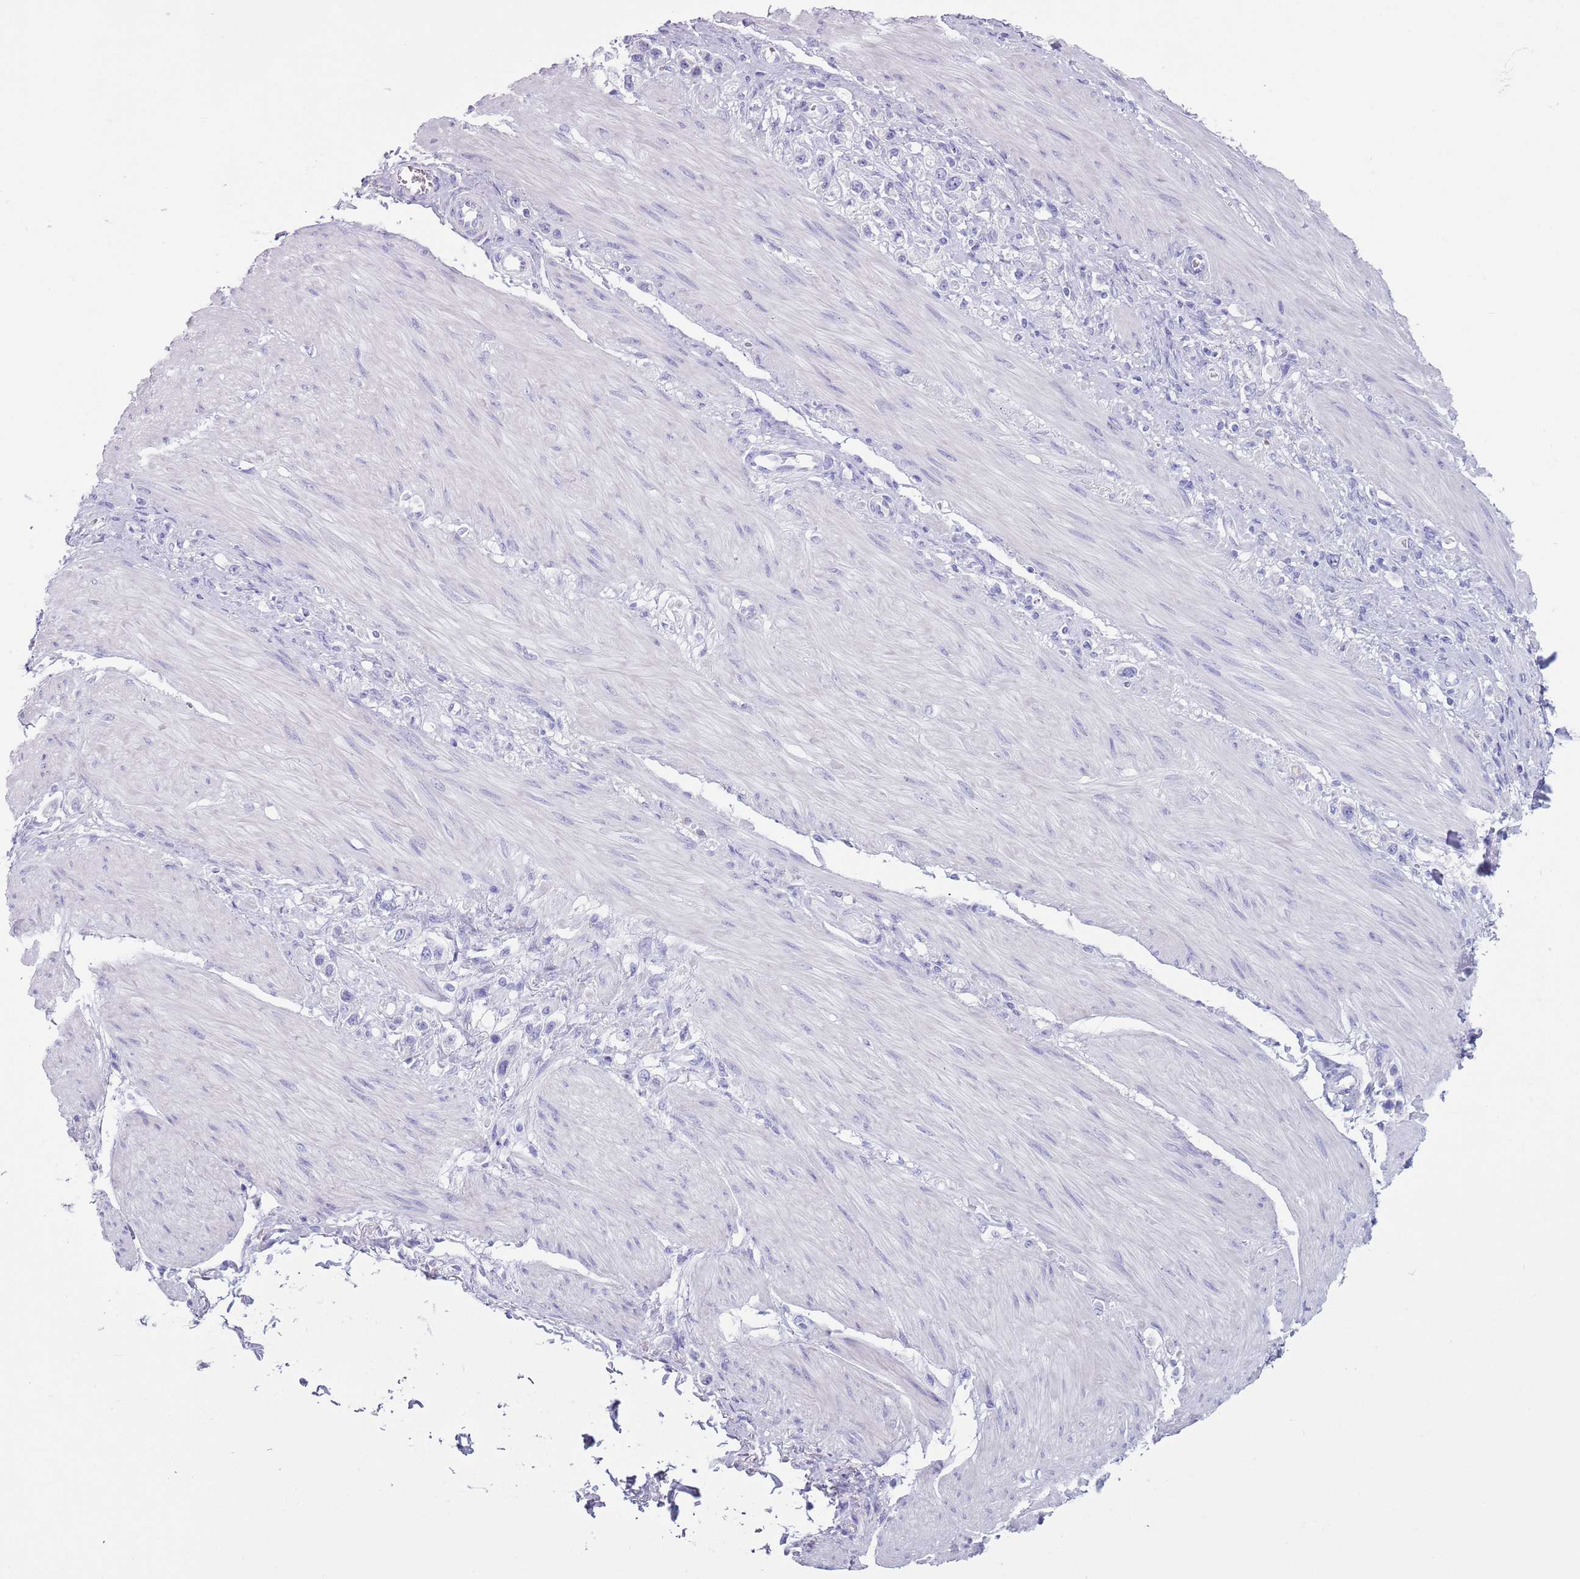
{"staining": {"intensity": "negative", "quantity": "none", "location": "none"}, "tissue": "stomach cancer", "cell_type": "Tumor cells", "image_type": "cancer", "snomed": [{"axis": "morphology", "description": "Adenocarcinoma, NOS"}, {"axis": "topography", "description": "Stomach"}], "caption": "High power microscopy histopathology image of an immunohistochemistry photomicrograph of adenocarcinoma (stomach), revealing no significant expression in tumor cells.", "gene": "LY6G5B", "patient": {"sex": "female", "age": 65}}